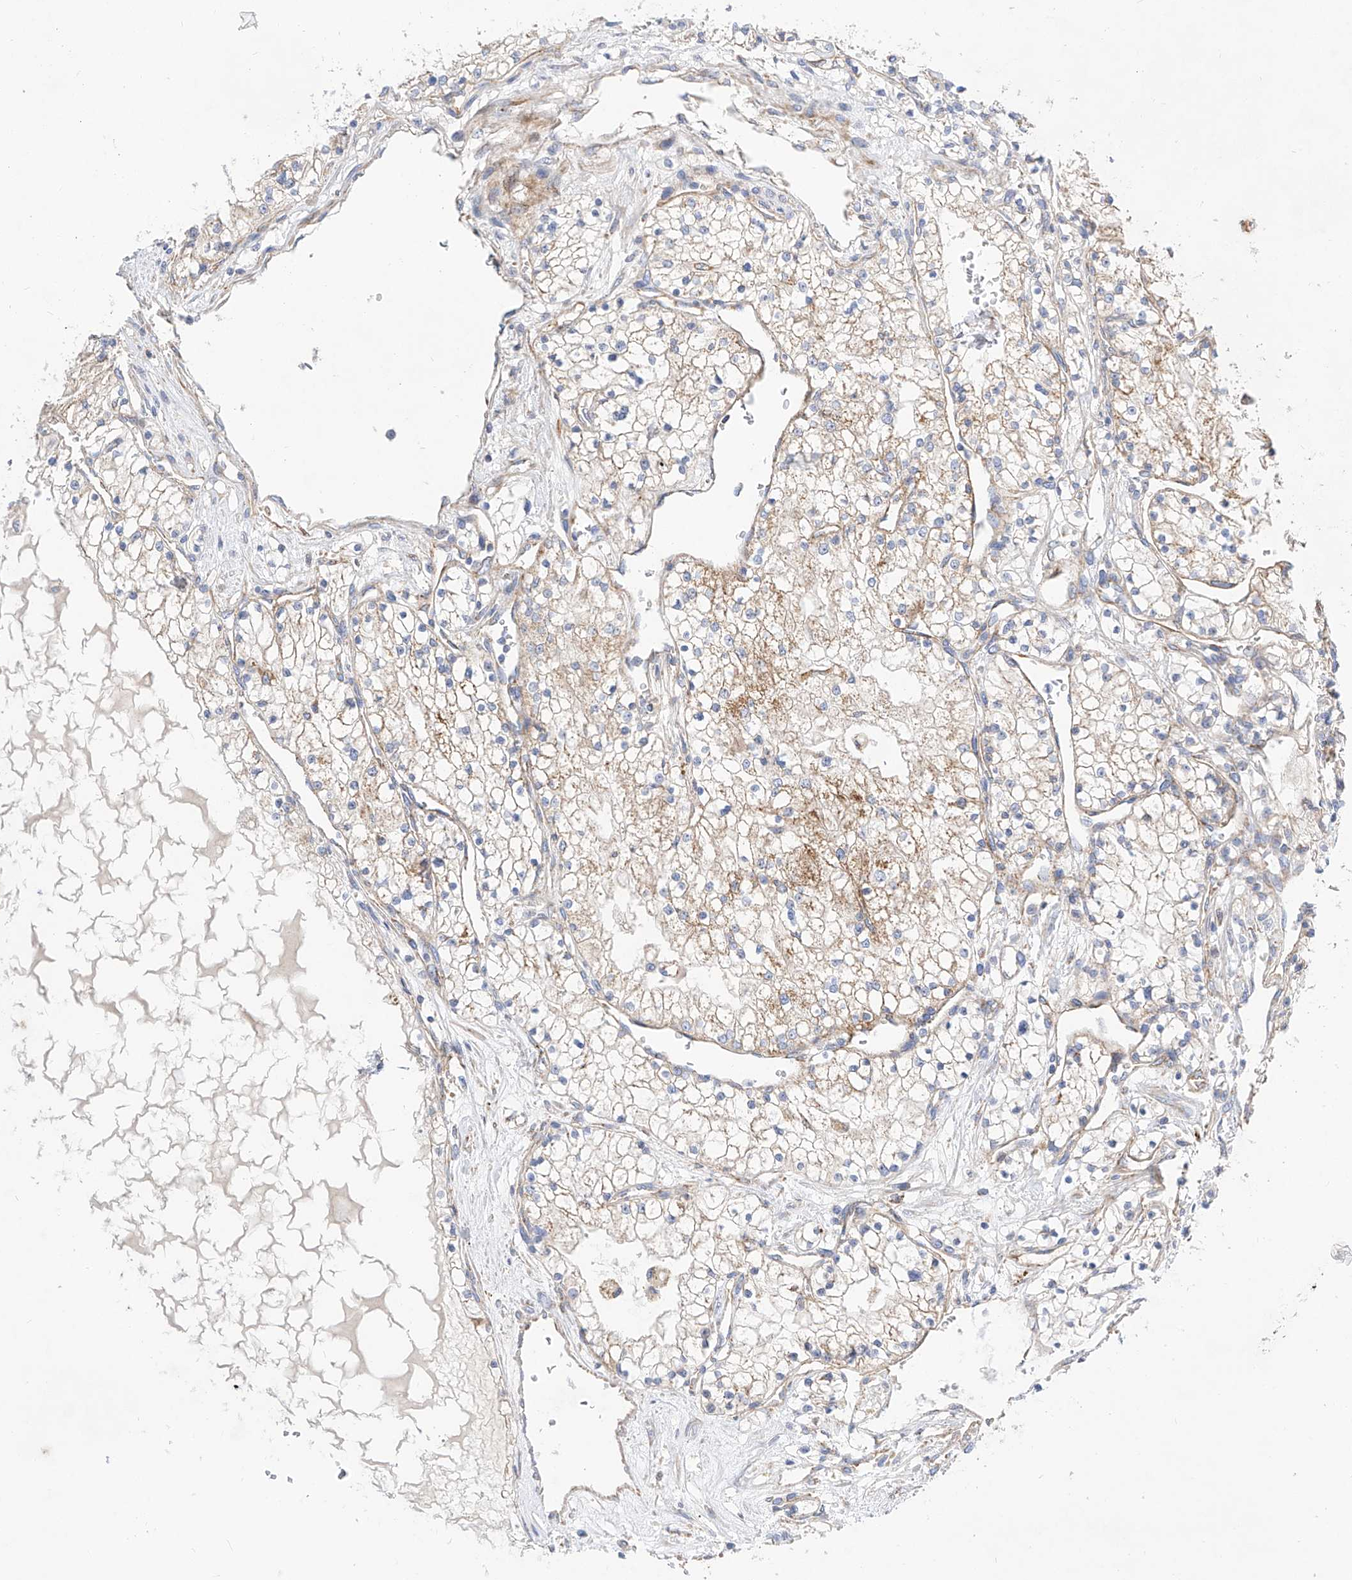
{"staining": {"intensity": "weak", "quantity": "25%-75%", "location": "cytoplasmic/membranous"}, "tissue": "renal cancer", "cell_type": "Tumor cells", "image_type": "cancer", "snomed": [{"axis": "morphology", "description": "Normal tissue, NOS"}, {"axis": "morphology", "description": "Adenocarcinoma, NOS"}, {"axis": "topography", "description": "Kidney"}], "caption": "Human renal adenocarcinoma stained for a protein (brown) reveals weak cytoplasmic/membranous positive staining in approximately 25%-75% of tumor cells.", "gene": "CST9", "patient": {"sex": "male", "age": 68}}